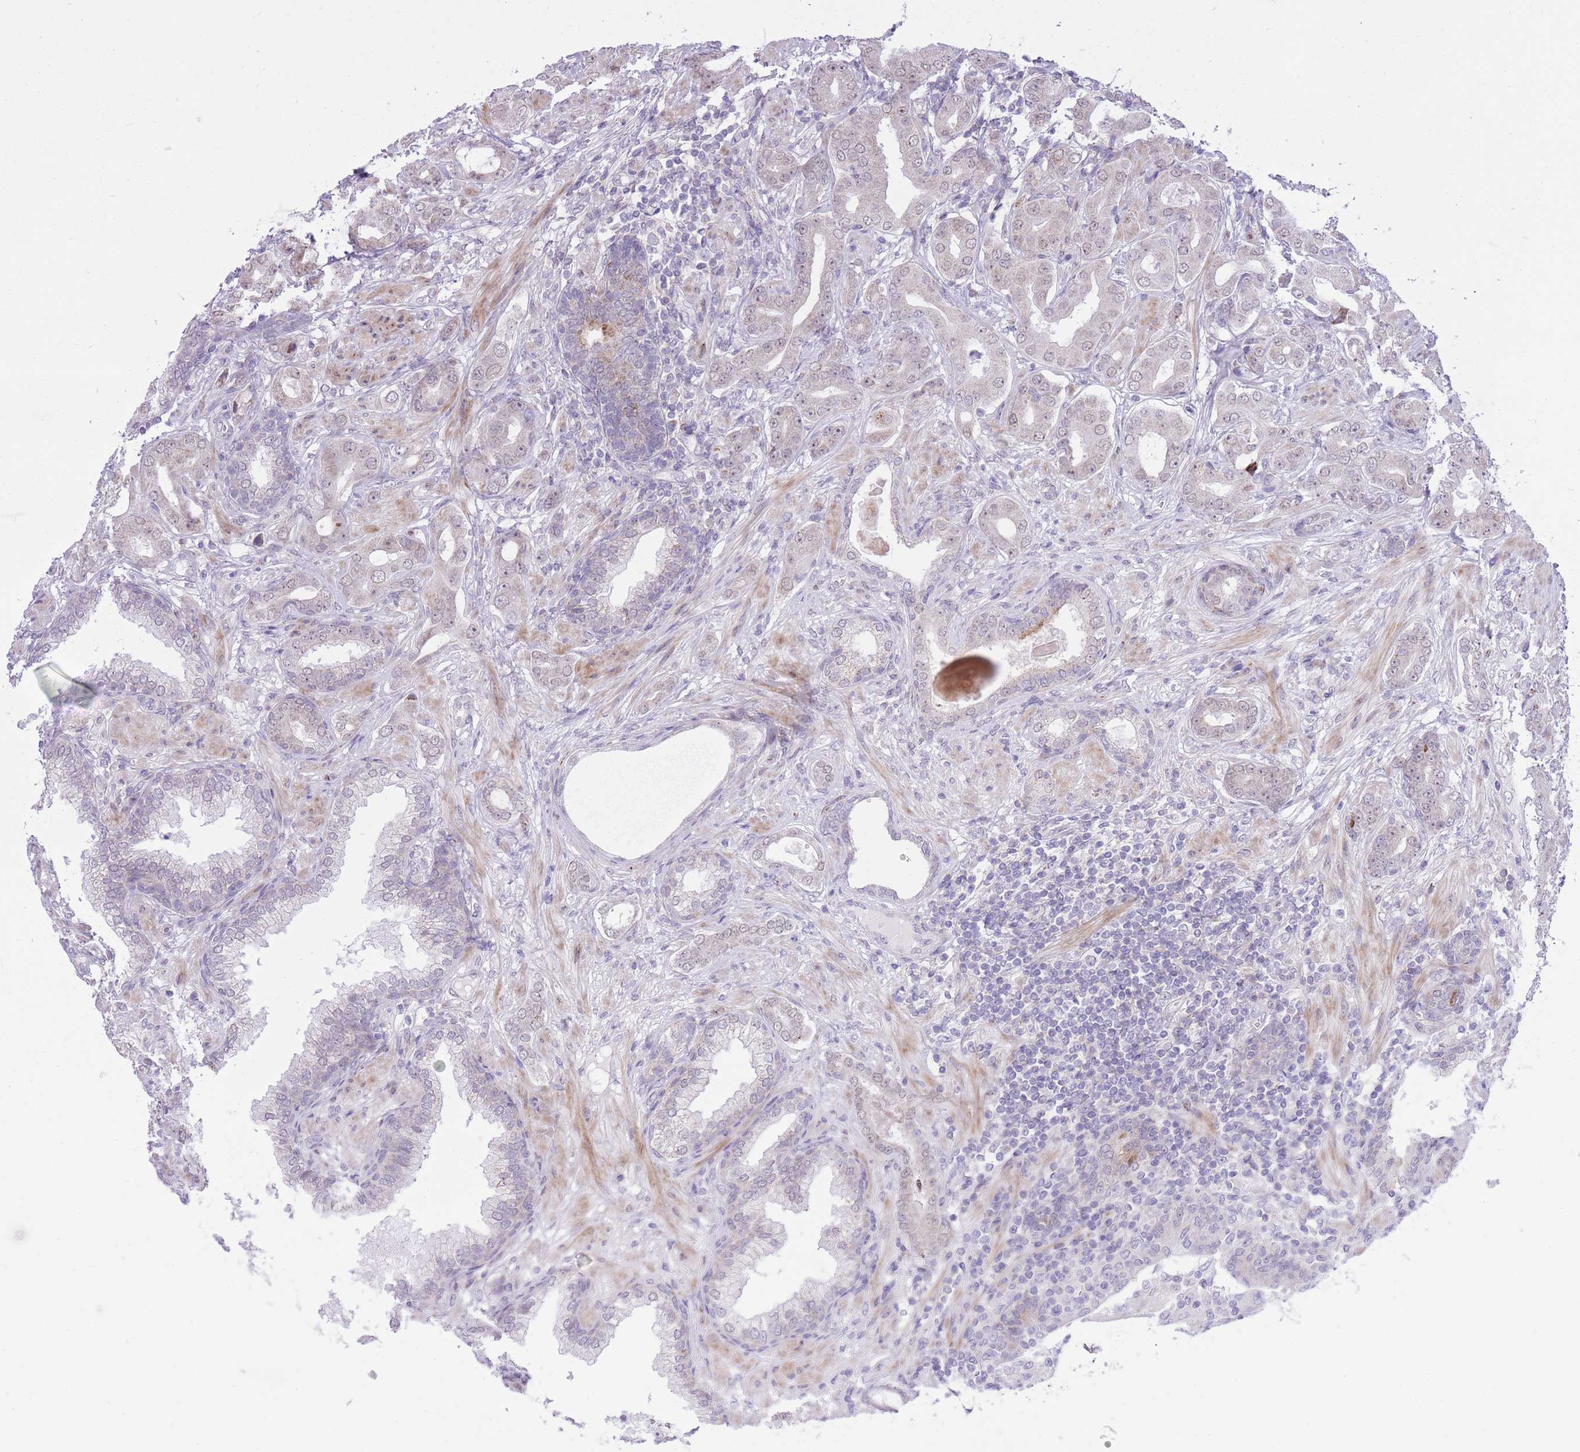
{"staining": {"intensity": "negative", "quantity": "none", "location": "none"}, "tissue": "prostate cancer", "cell_type": "Tumor cells", "image_type": "cancer", "snomed": [{"axis": "morphology", "description": "Adenocarcinoma, Low grade"}, {"axis": "topography", "description": "Prostate"}], "caption": "Immunohistochemical staining of human prostate adenocarcinoma (low-grade) demonstrates no significant expression in tumor cells.", "gene": "DENND2D", "patient": {"sex": "male", "age": 57}}